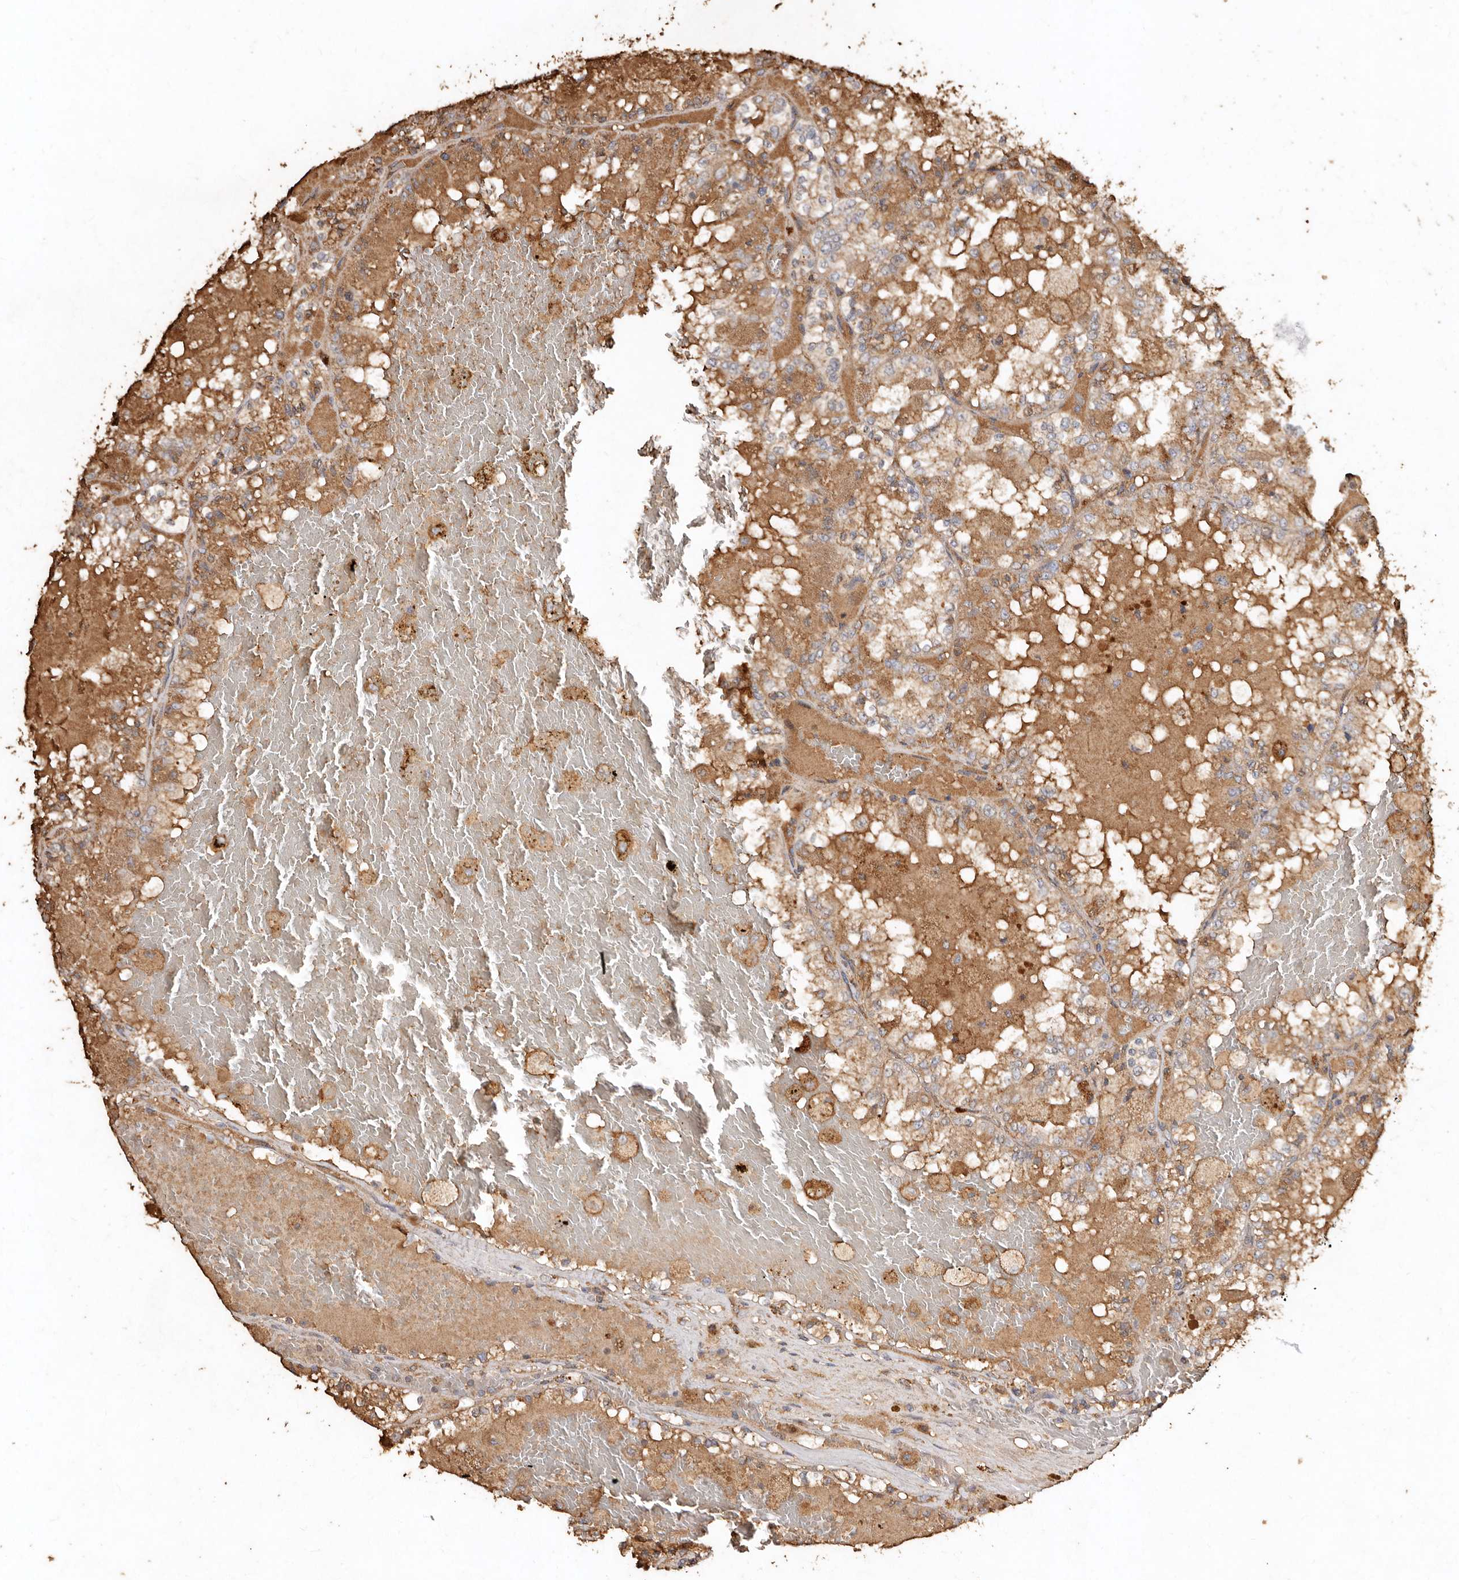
{"staining": {"intensity": "moderate", "quantity": ">75%", "location": "cytoplasmic/membranous"}, "tissue": "renal cancer", "cell_type": "Tumor cells", "image_type": "cancer", "snomed": [{"axis": "morphology", "description": "Adenocarcinoma, NOS"}, {"axis": "topography", "description": "Kidney"}], "caption": "Immunohistochemistry (IHC) staining of renal cancer (adenocarcinoma), which displays medium levels of moderate cytoplasmic/membranous positivity in approximately >75% of tumor cells indicating moderate cytoplasmic/membranous protein expression. The staining was performed using DAB (brown) for protein detection and nuclei were counterstained in hematoxylin (blue).", "gene": "FARS2", "patient": {"sex": "female", "age": 56}}